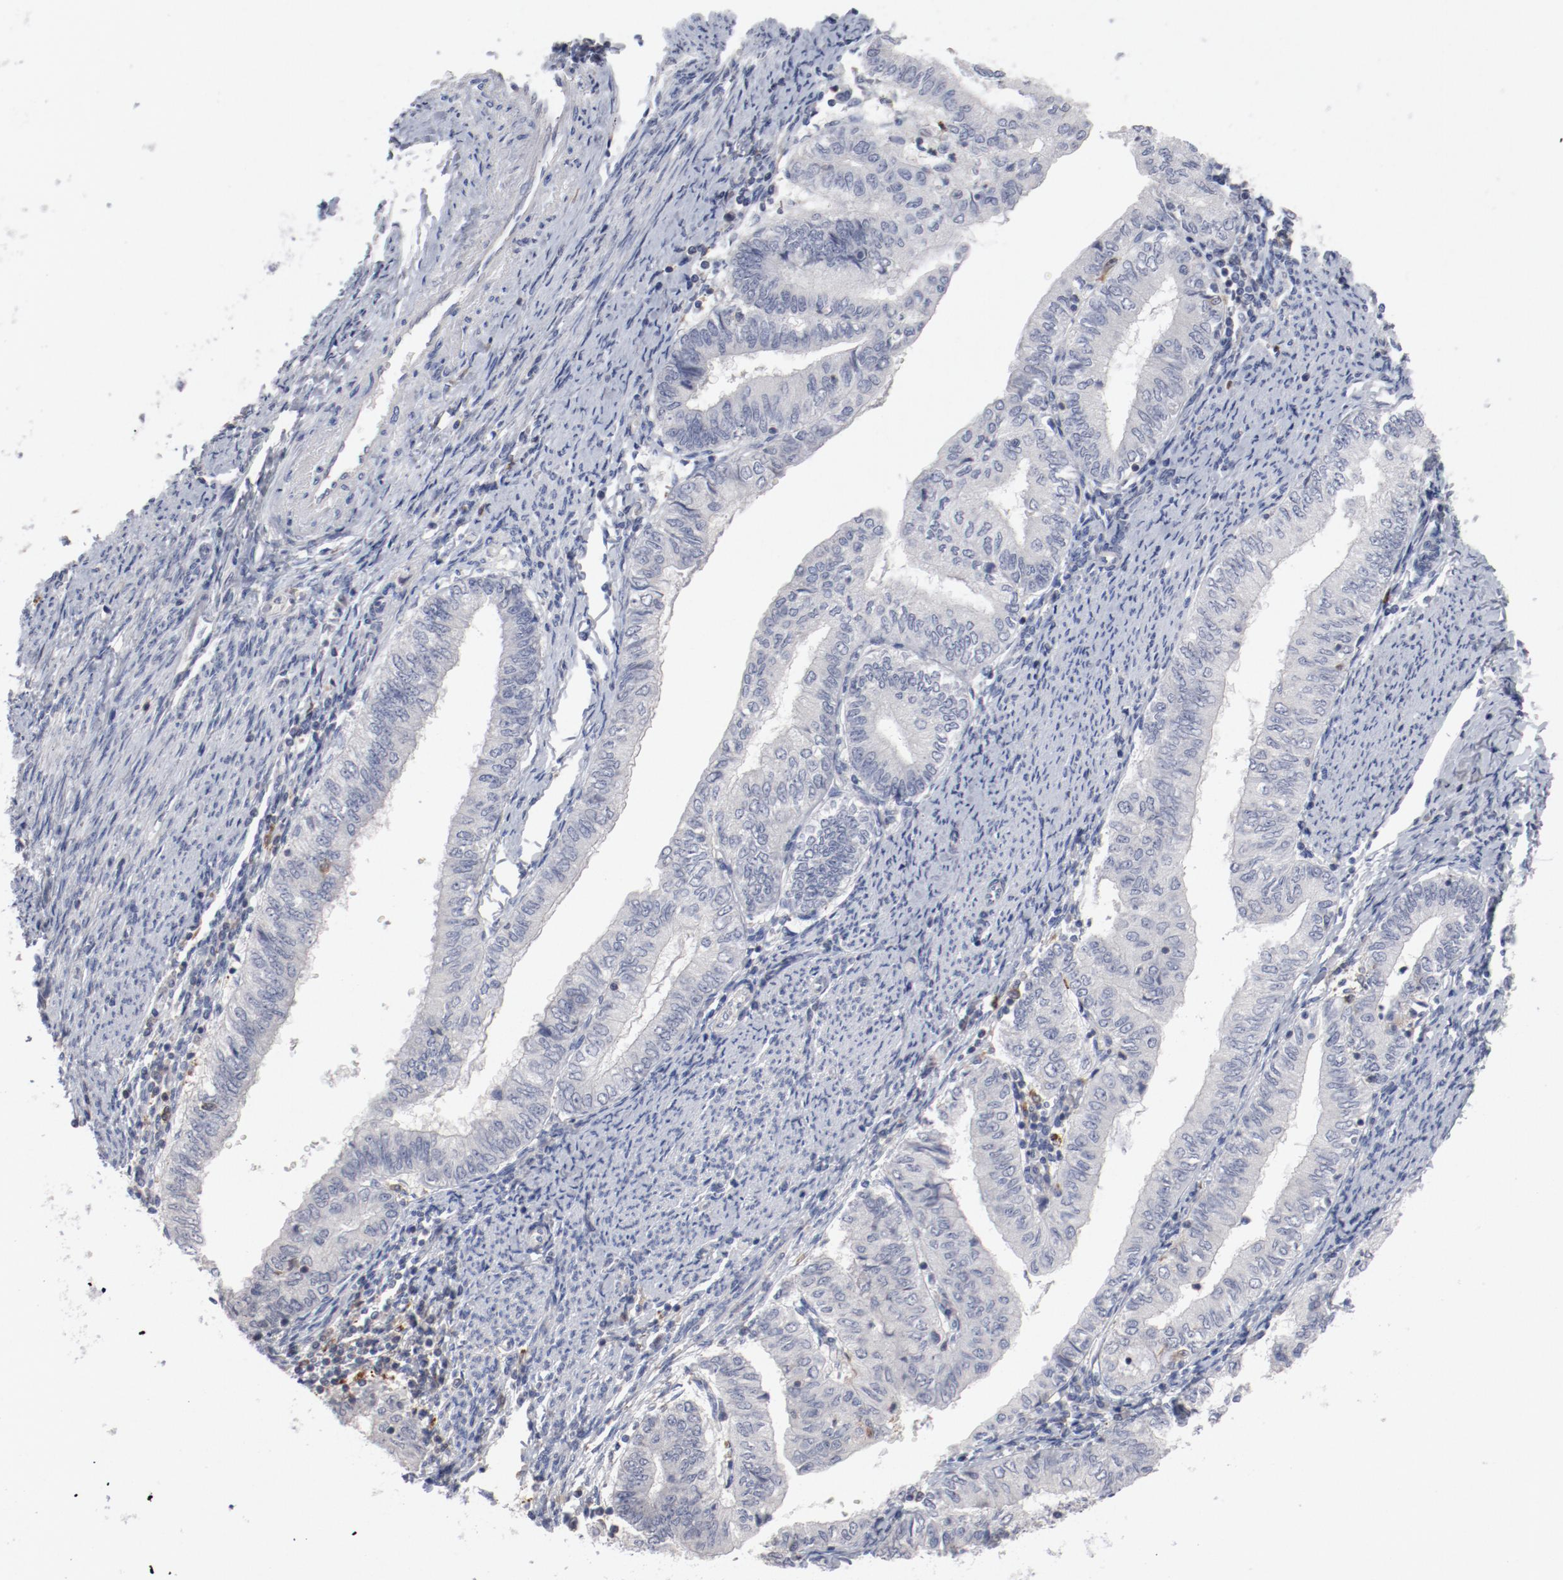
{"staining": {"intensity": "negative", "quantity": "none", "location": "none"}, "tissue": "endometrial cancer", "cell_type": "Tumor cells", "image_type": "cancer", "snomed": [{"axis": "morphology", "description": "Adenocarcinoma, NOS"}, {"axis": "topography", "description": "Endometrium"}], "caption": "Micrograph shows no significant protein expression in tumor cells of endometrial cancer. (IHC, brightfield microscopy, high magnification).", "gene": "CBL", "patient": {"sex": "female", "age": 66}}